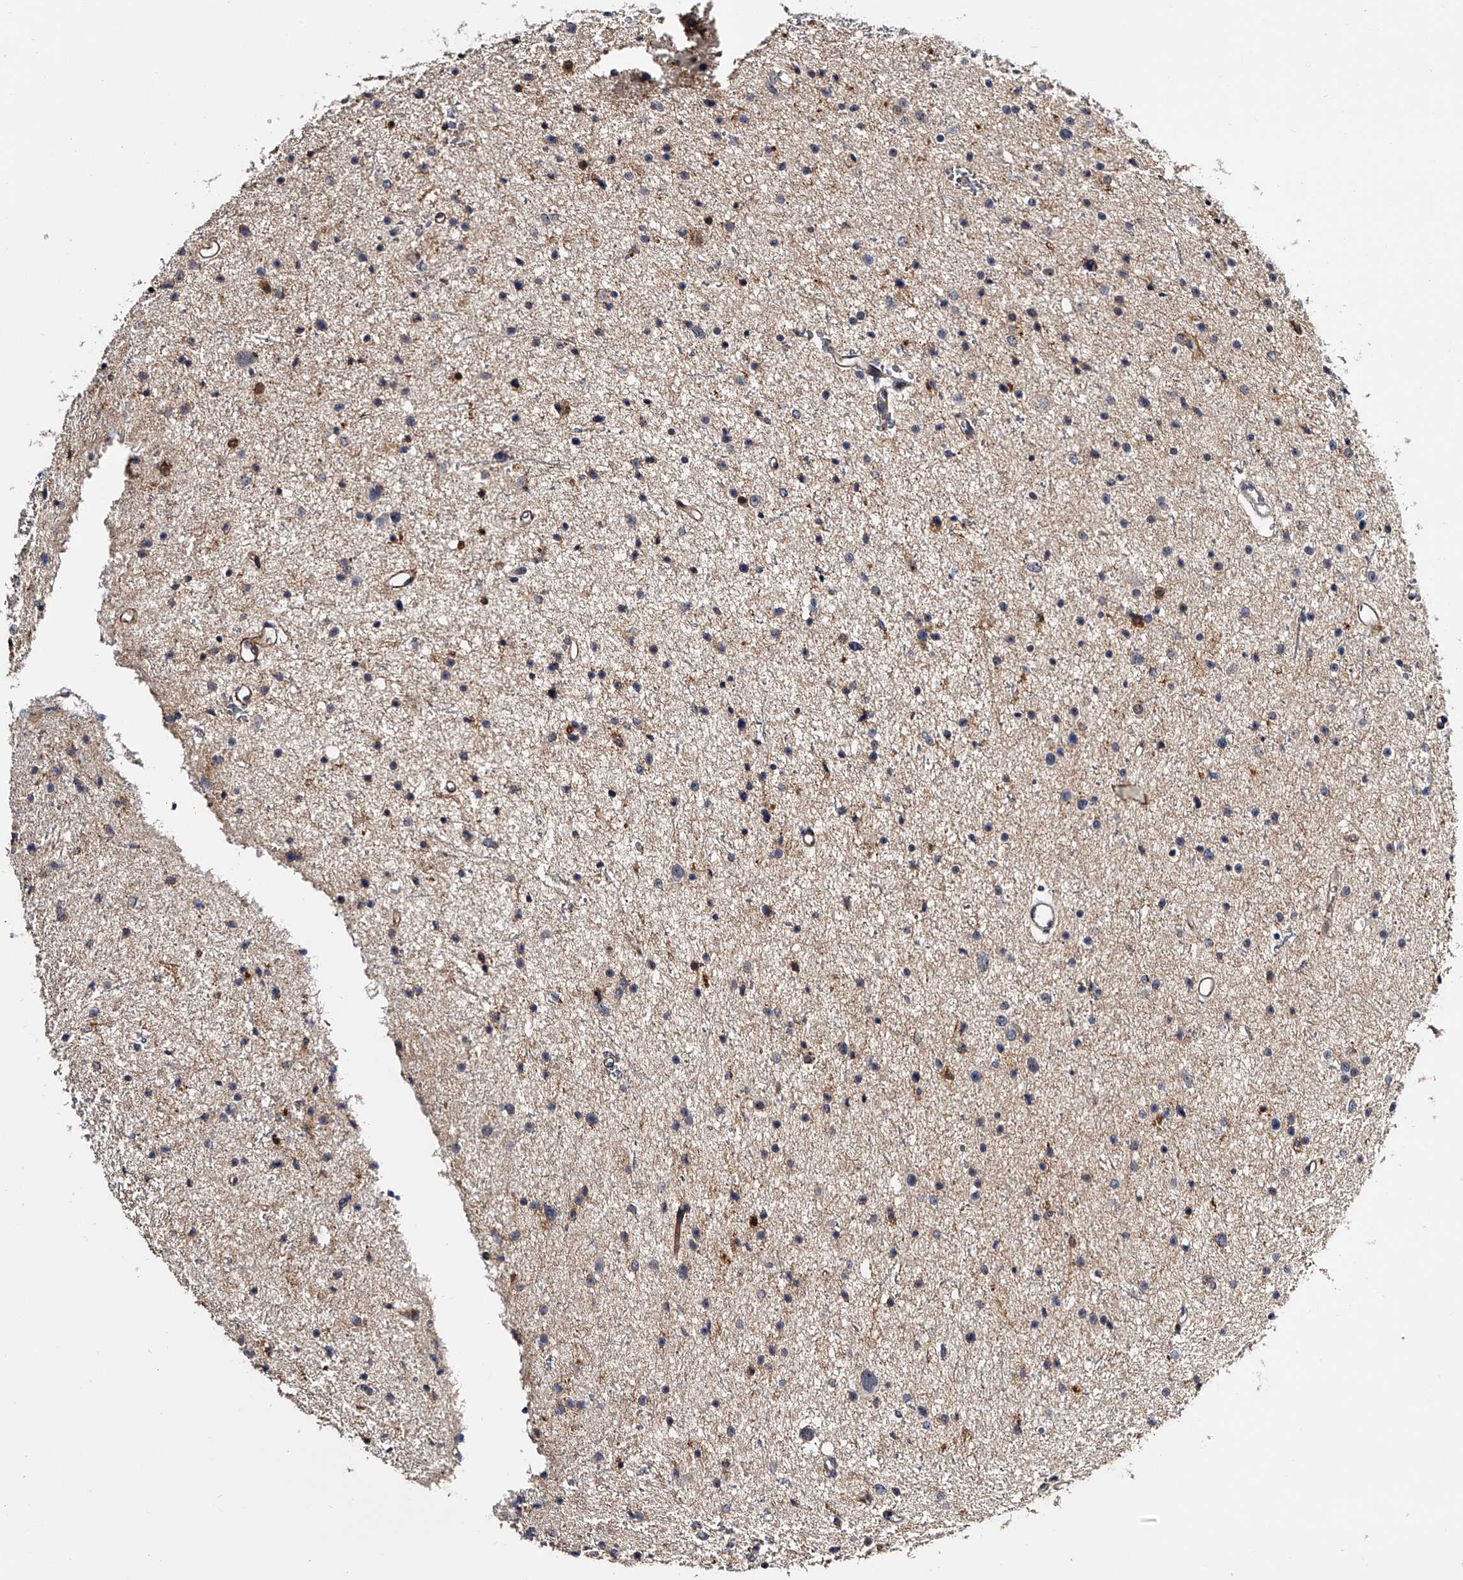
{"staining": {"intensity": "negative", "quantity": "none", "location": "none"}, "tissue": "glioma", "cell_type": "Tumor cells", "image_type": "cancer", "snomed": [{"axis": "morphology", "description": "Glioma, malignant, Low grade"}, {"axis": "topography", "description": "Brain"}], "caption": "Histopathology image shows no significant protein staining in tumor cells of glioma. Nuclei are stained in blue.", "gene": "MDN1", "patient": {"sex": "female", "age": 37}}